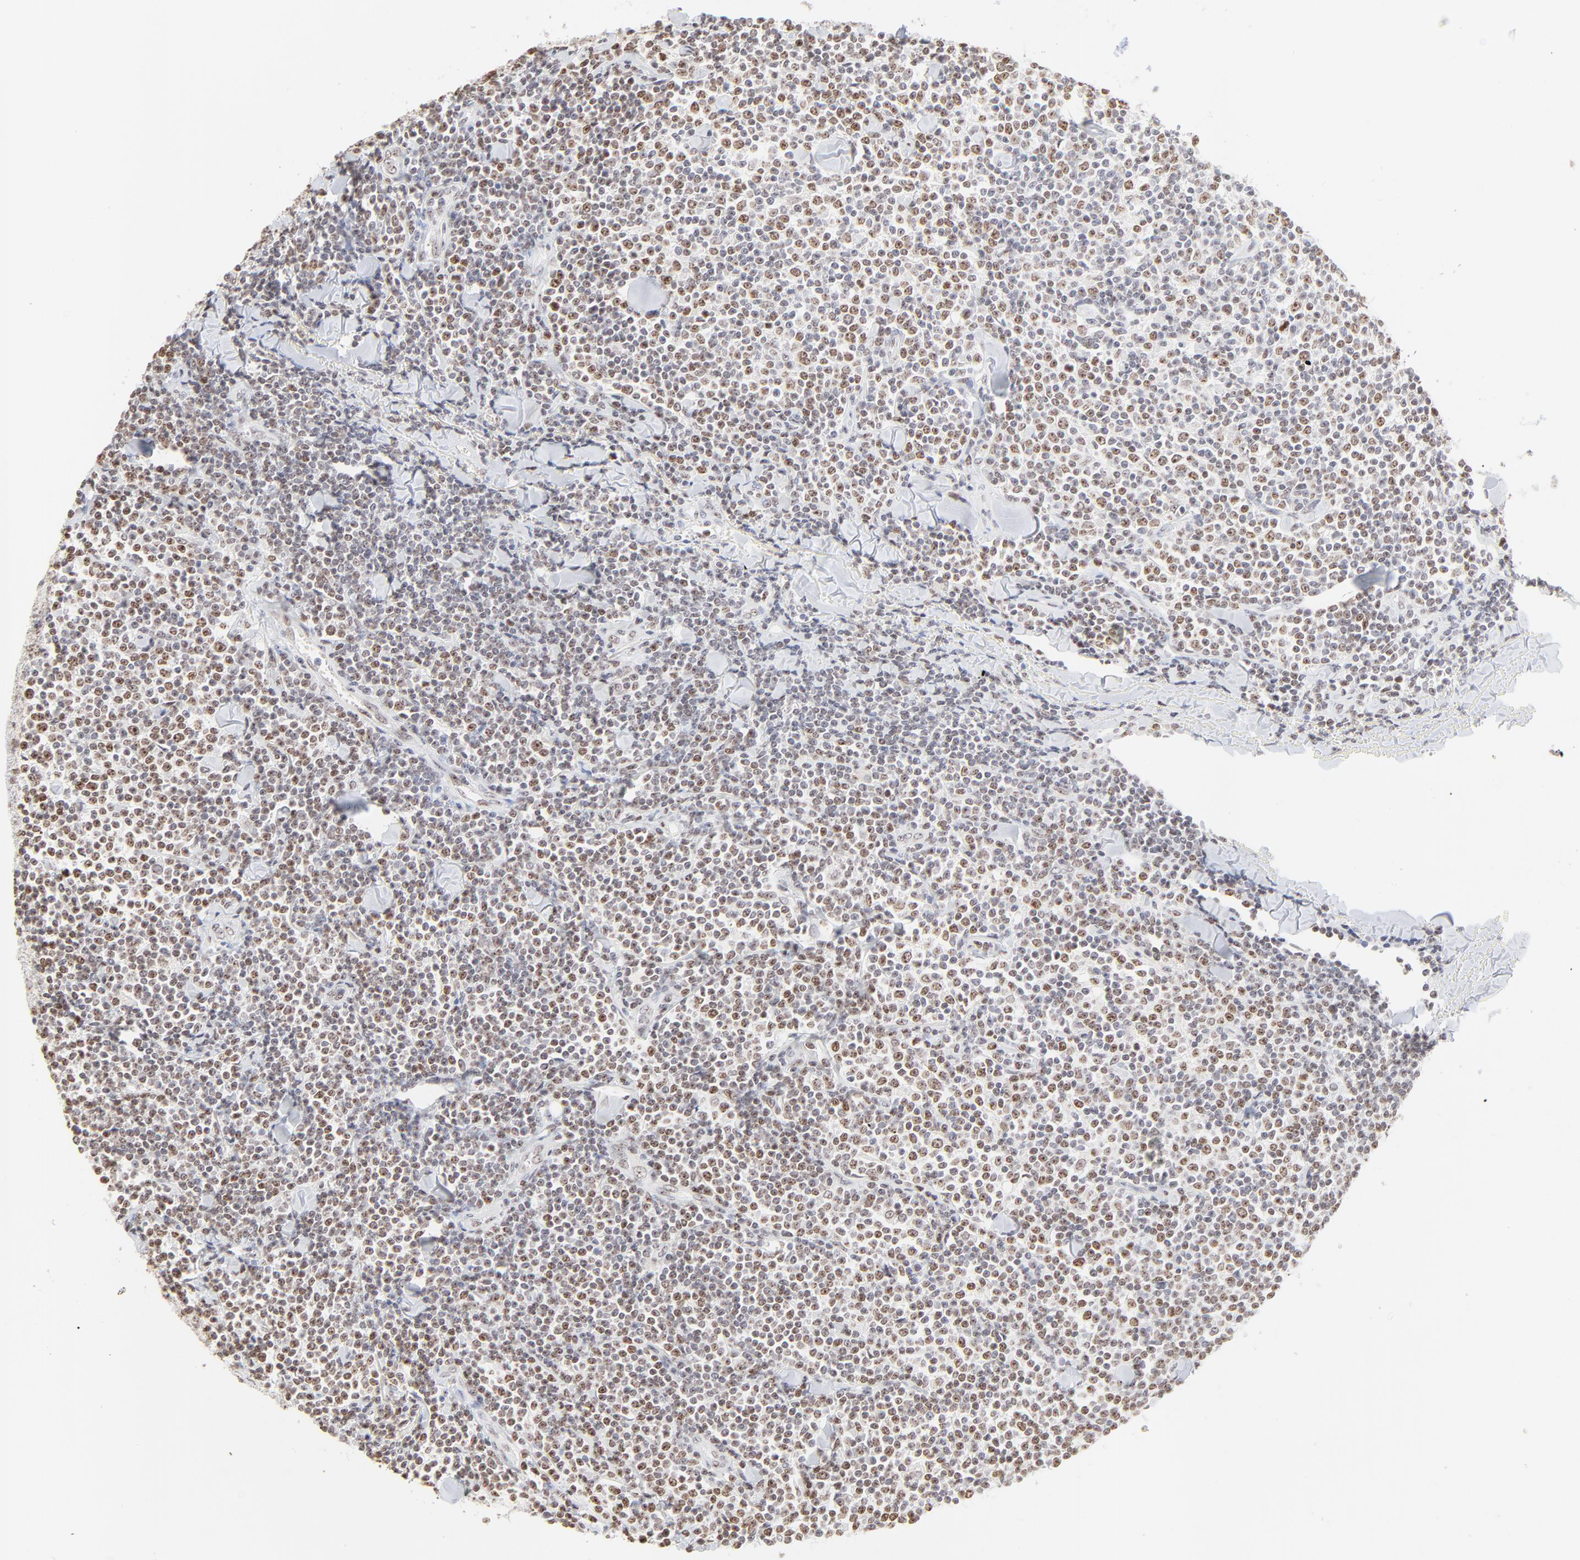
{"staining": {"intensity": "weak", "quantity": "25%-75%", "location": "nuclear"}, "tissue": "lymphoma", "cell_type": "Tumor cells", "image_type": "cancer", "snomed": [{"axis": "morphology", "description": "Malignant lymphoma, non-Hodgkin's type, Low grade"}, {"axis": "topography", "description": "Soft tissue"}], "caption": "Brown immunohistochemical staining in human low-grade malignant lymphoma, non-Hodgkin's type shows weak nuclear positivity in approximately 25%-75% of tumor cells. (Stains: DAB in brown, nuclei in blue, Microscopy: brightfield microscopy at high magnification).", "gene": "NFIL3", "patient": {"sex": "male", "age": 92}}